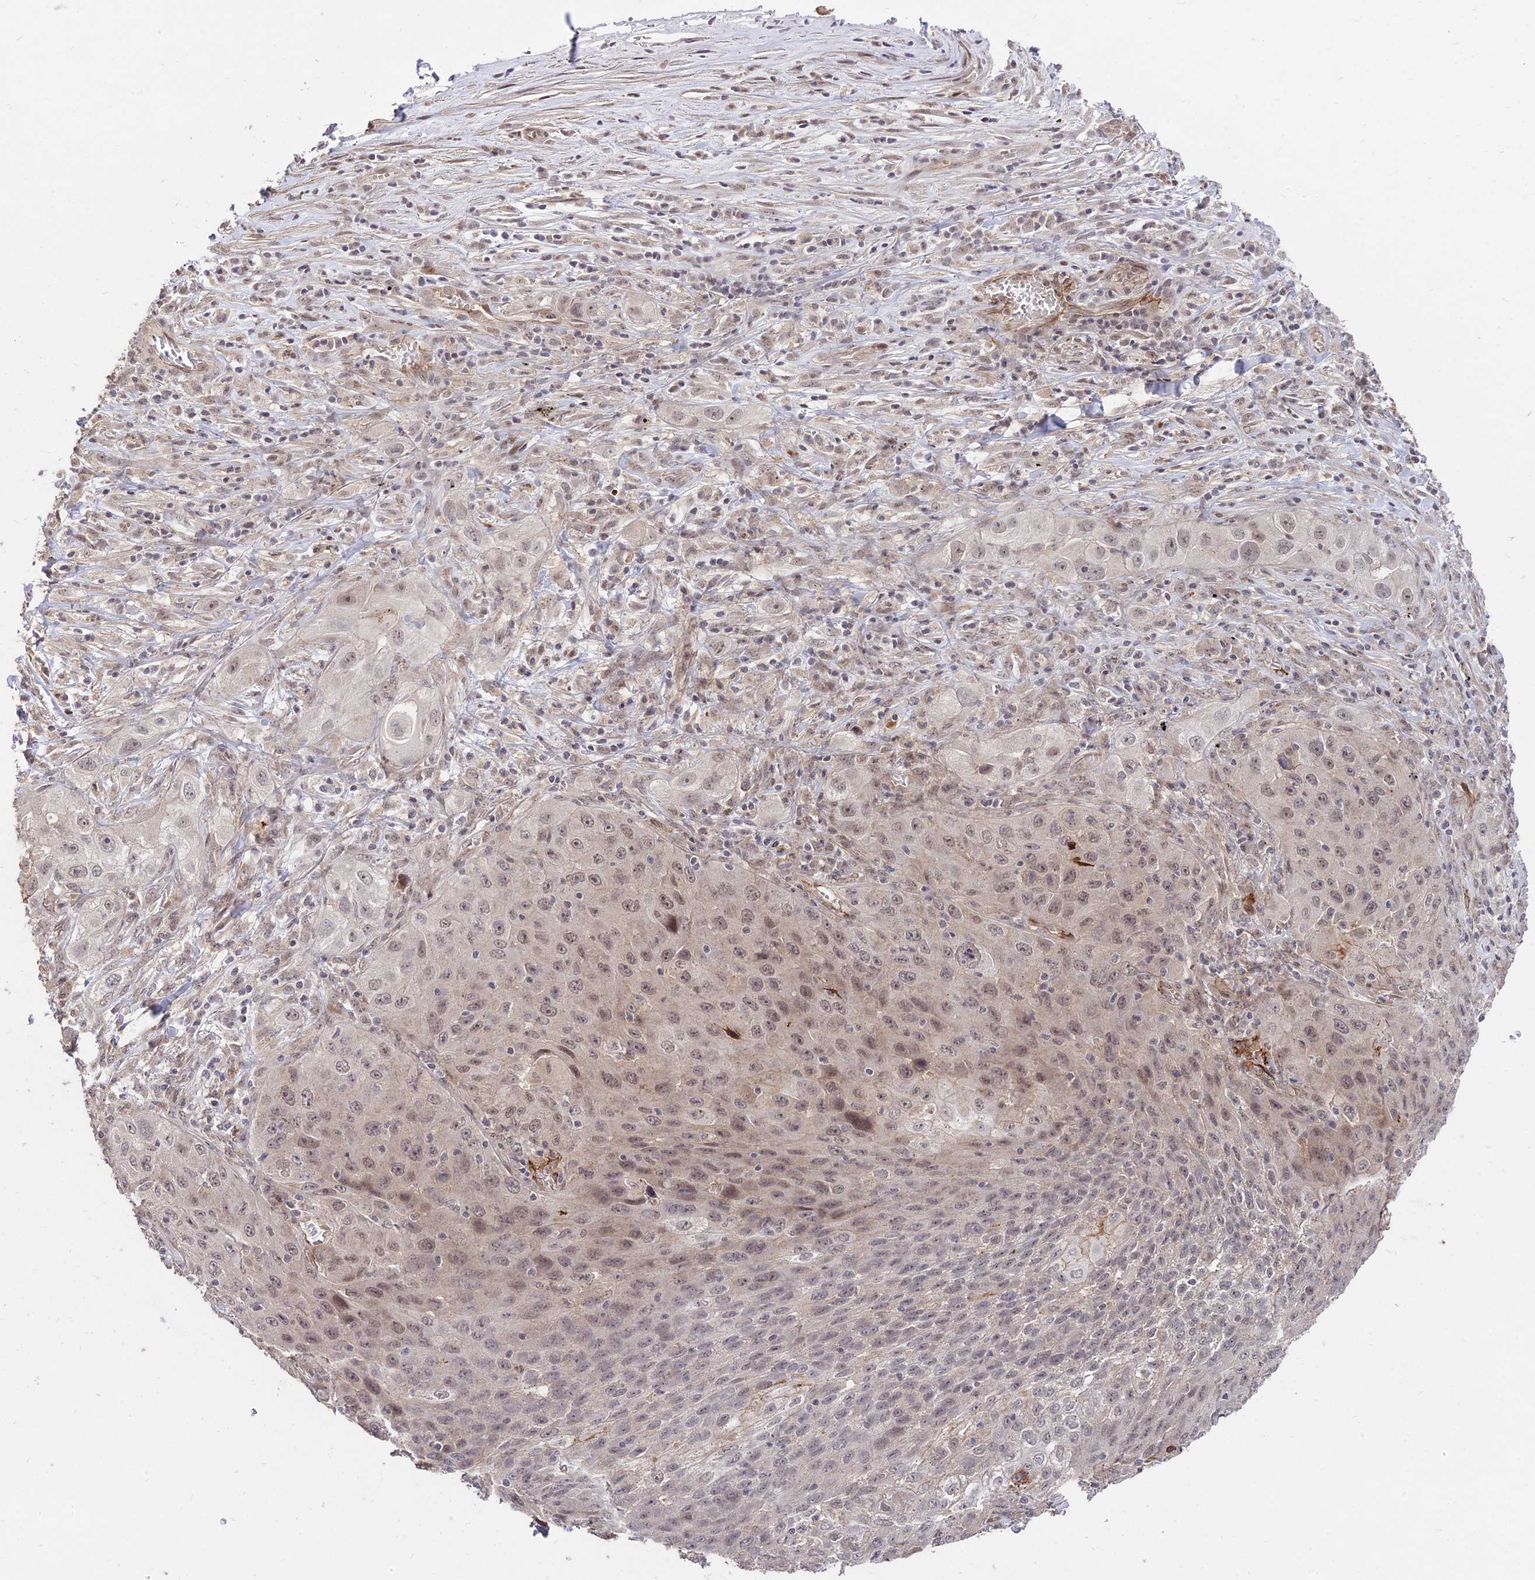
{"staining": {"intensity": "weak", "quantity": ">75%", "location": "nuclear"}, "tissue": "lung cancer", "cell_type": "Tumor cells", "image_type": "cancer", "snomed": [{"axis": "morphology", "description": "Squamous cell carcinoma, NOS"}, {"axis": "topography", "description": "Lung"}], "caption": "An image of human lung squamous cell carcinoma stained for a protein shows weak nuclear brown staining in tumor cells. The protein is stained brown, and the nuclei are stained in blue (DAB (3,3'-diaminobenzidine) IHC with brightfield microscopy, high magnification).", "gene": "ZNF85", "patient": {"sex": "female", "age": 69}}